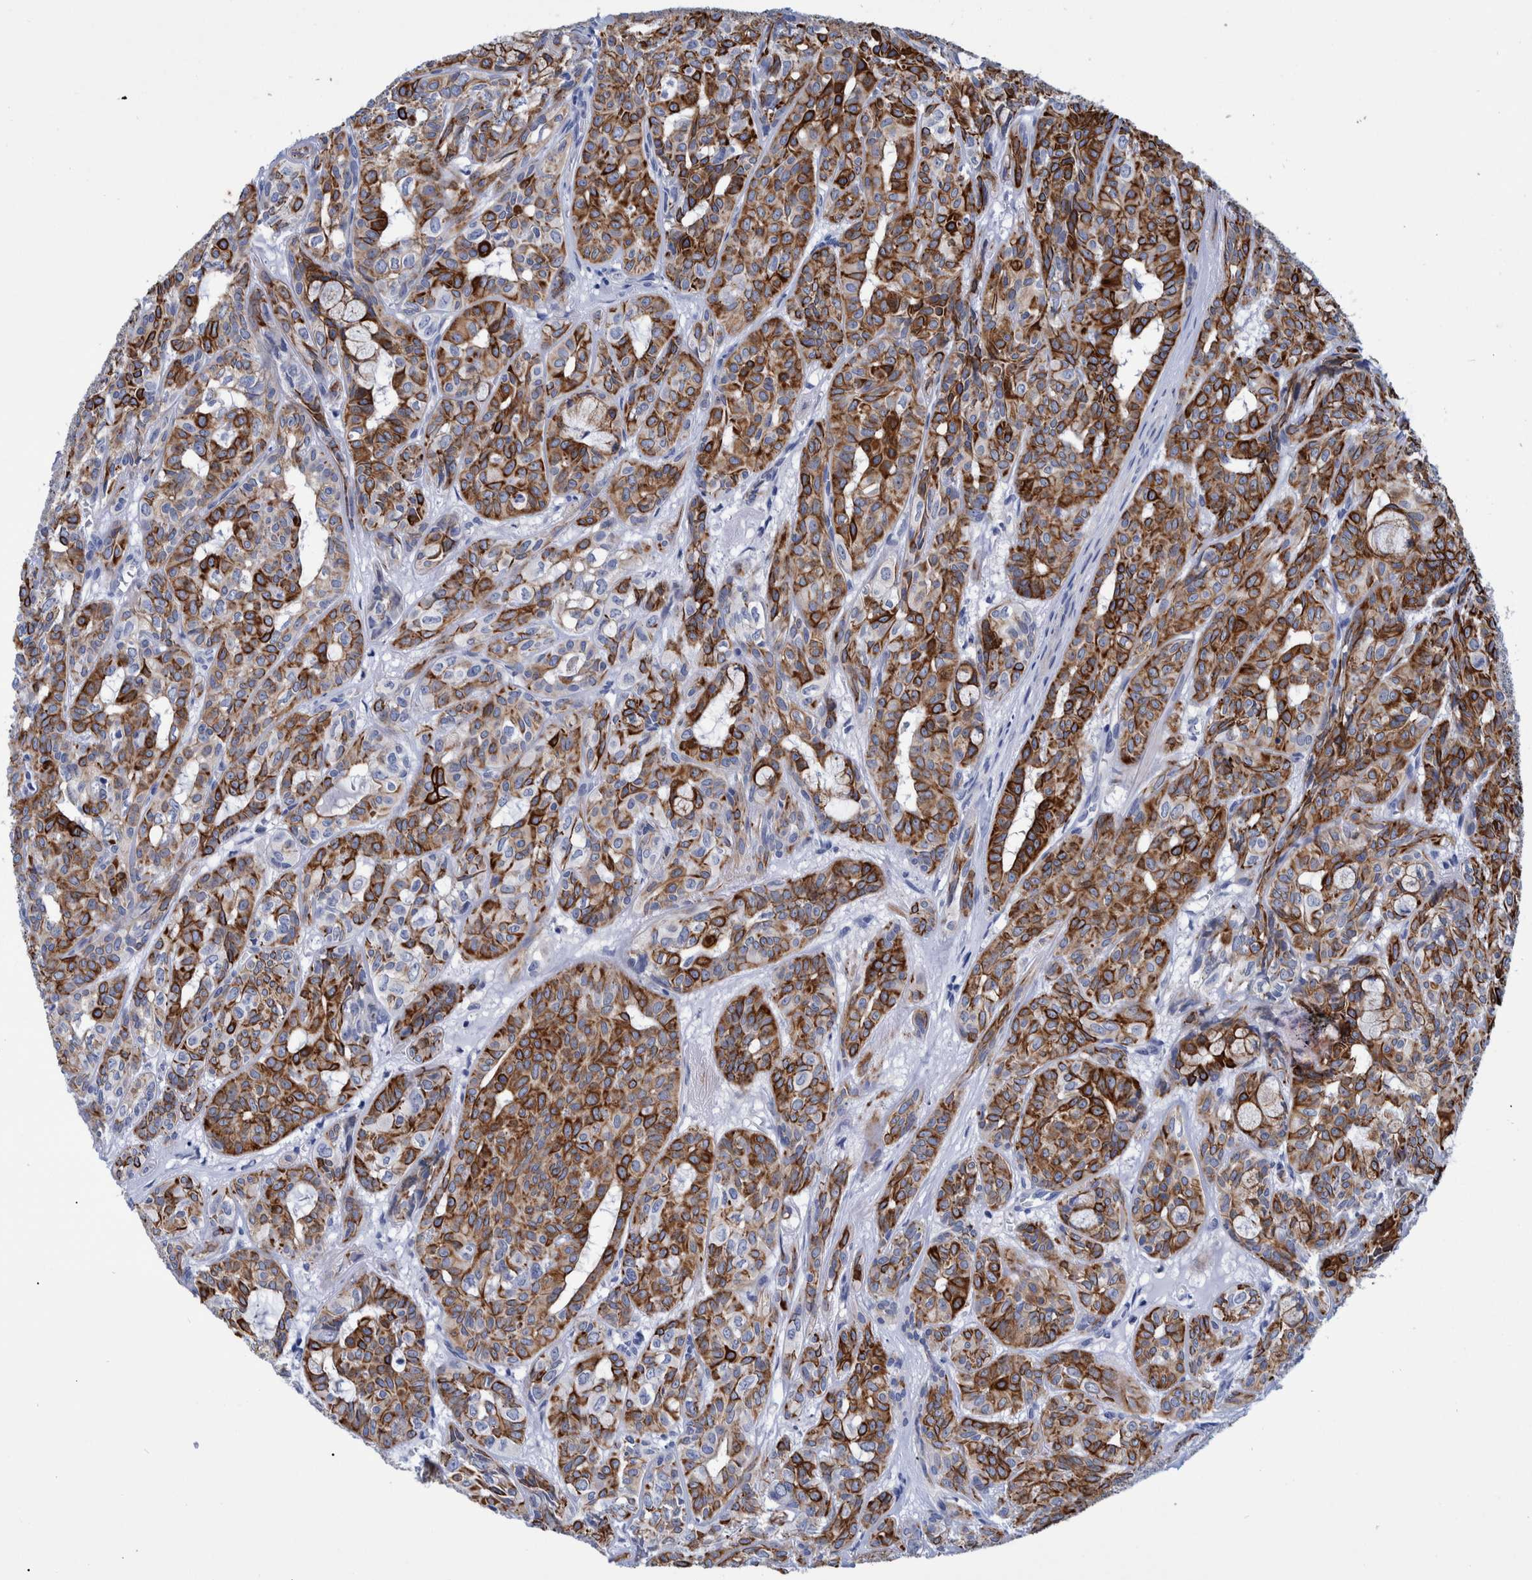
{"staining": {"intensity": "strong", "quantity": "25%-75%", "location": "cytoplasmic/membranous"}, "tissue": "head and neck cancer", "cell_type": "Tumor cells", "image_type": "cancer", "snomed": [{"axis": "morphology", "description": "Adenocarcinoma, NOS"}, {"axis": "topography", "description": "Salivary gland, NOS"}, {"axis": "topography", "description": "Head-Neck"}], "caption": "This photomicrograph shows immunohistochemistry (IHC) staining of human head and neck cancer, with high strong cytoplasmic/membranous expression in about 25%-75% of tumor cells.", "gene": "MKS1", "patient": {"sex": "female", "age": 76}}